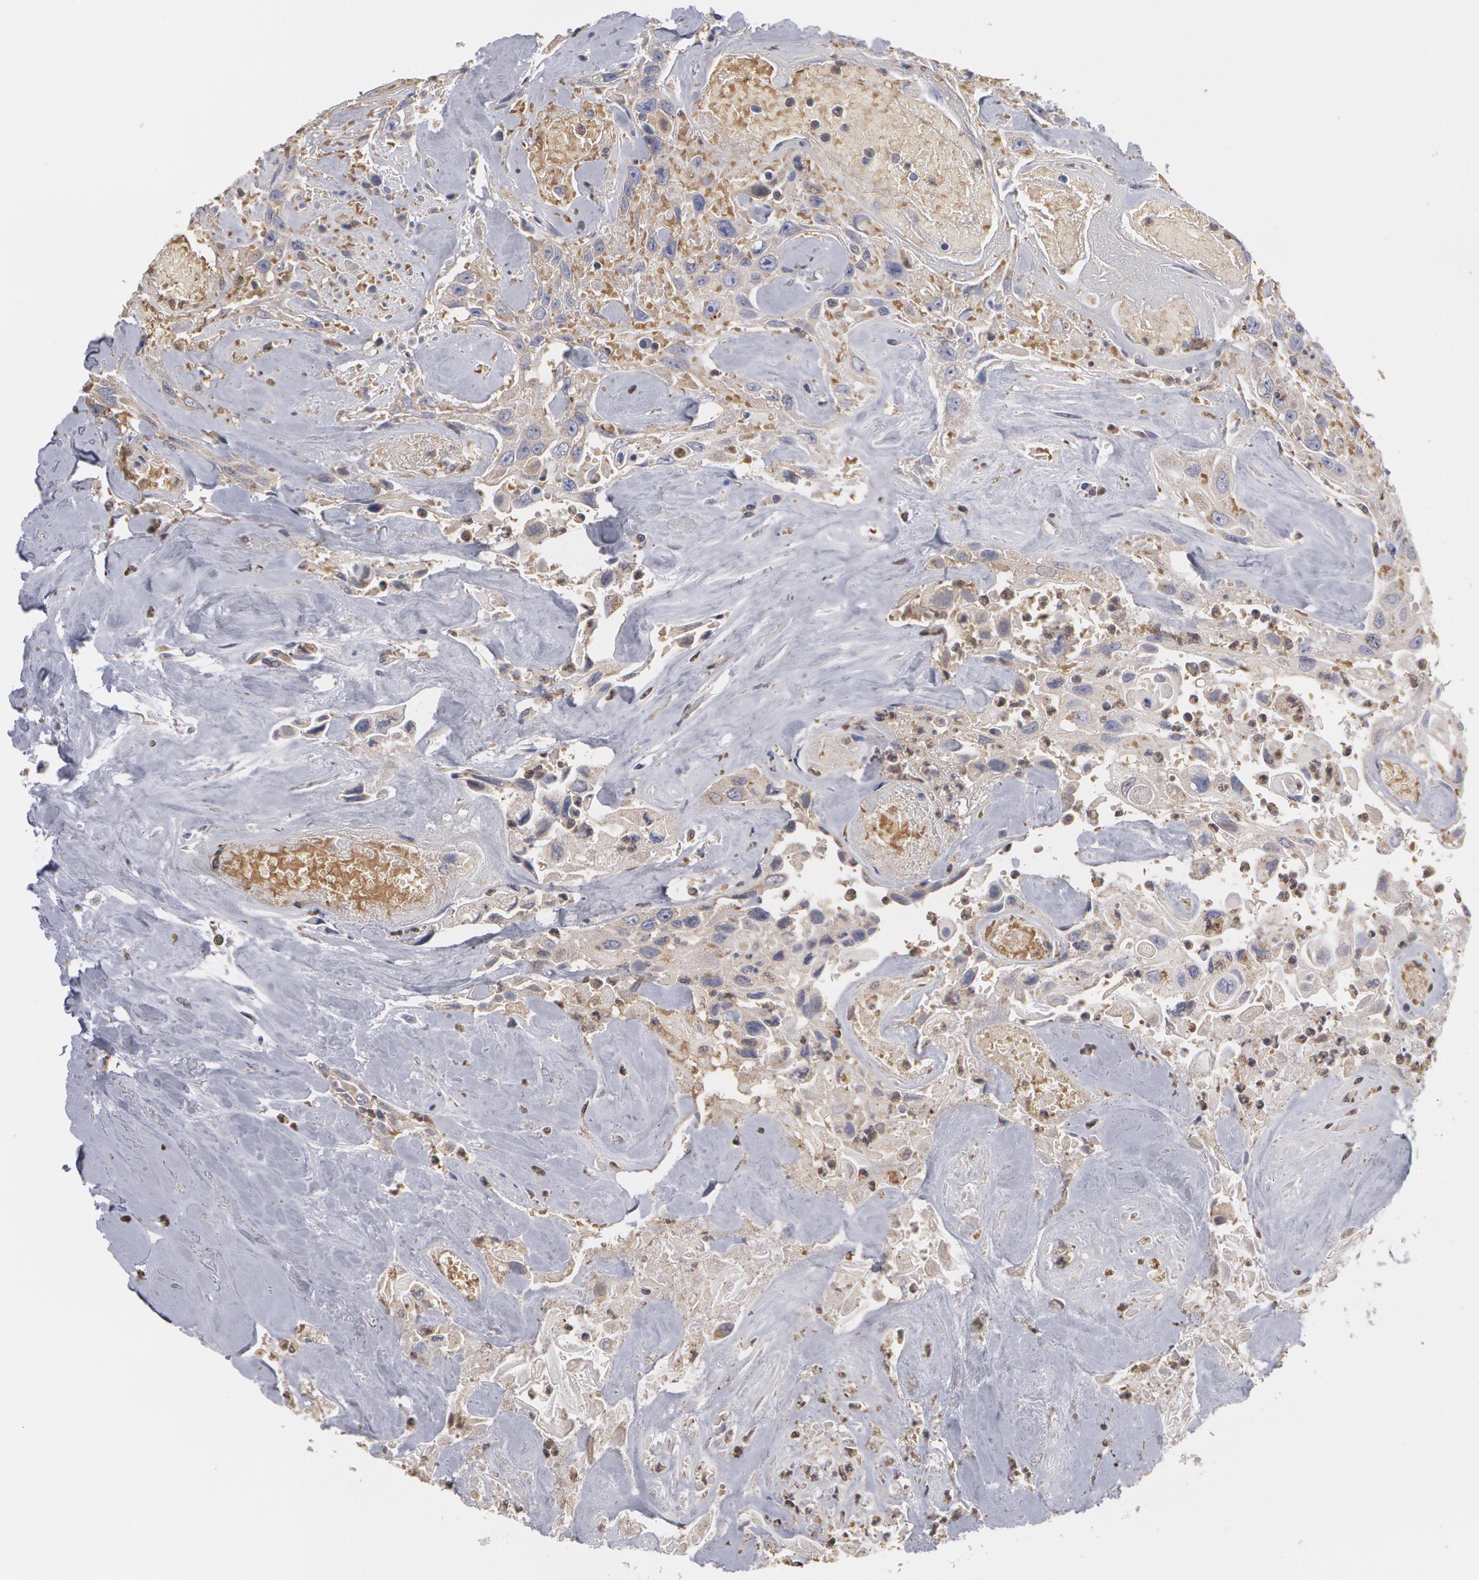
{"staining": {"intensity": "weak", "quantity": ">75%", "location": "cytoplasmic/membranous"}, "tissue": "urothelial cancer", "cell_type": "Tumor cells", "image_type": "cancer", "snomed": [{"axis": "morphology", "description": "Urothelial carcinoma, High grade"}, {"axis": "topography", "description": "Urinary bladder"}], "caption": "Brown immunohistochemical staining in human urothelial cancer displays weak cytoplasmic/membranous positivity in approximately >75% of tumor cells. (Brightfield microscopy of DAB IHC at high magnification).", "gene": "CAT", "patient": {"sex": "female", "age": 84}}